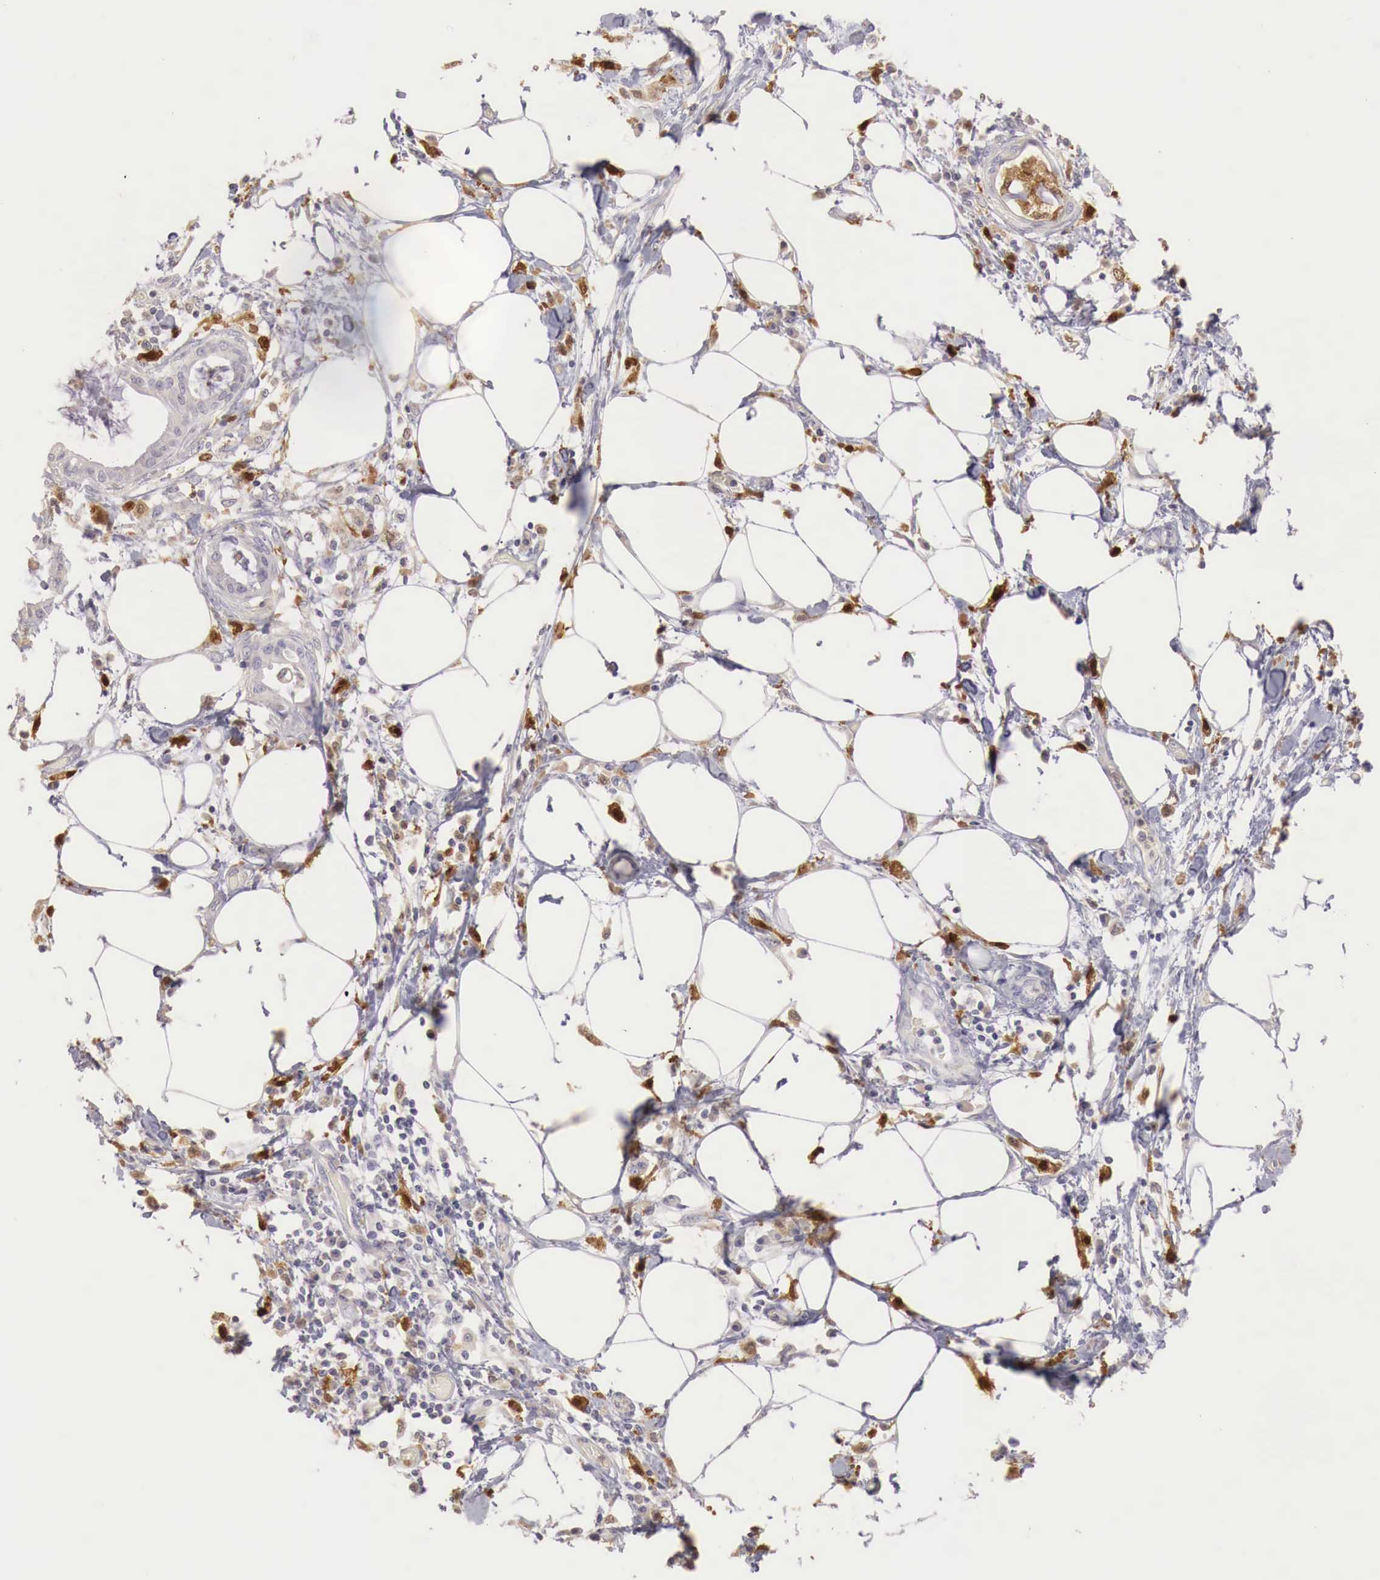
{"staining": {"intensity": "negative", "quantity": "none", "location": "none"}, "tissue": "pancreatic cancer", "cell_type": "Tumor cells", "image_type": "cancer", "snomed": [{"axis": "morphology", "description": "Adenocarcinoma, NOS"}, {"axis": "topography", "description": "Pancreas"}], "caption": "This is an immunohistochemistry (IHC) histopathology image of adenocarcinoma (pancreatic). There is no staining in tumor cells.", "gene": "RENBP", "patient": {"sex": "female", "age": 64}}